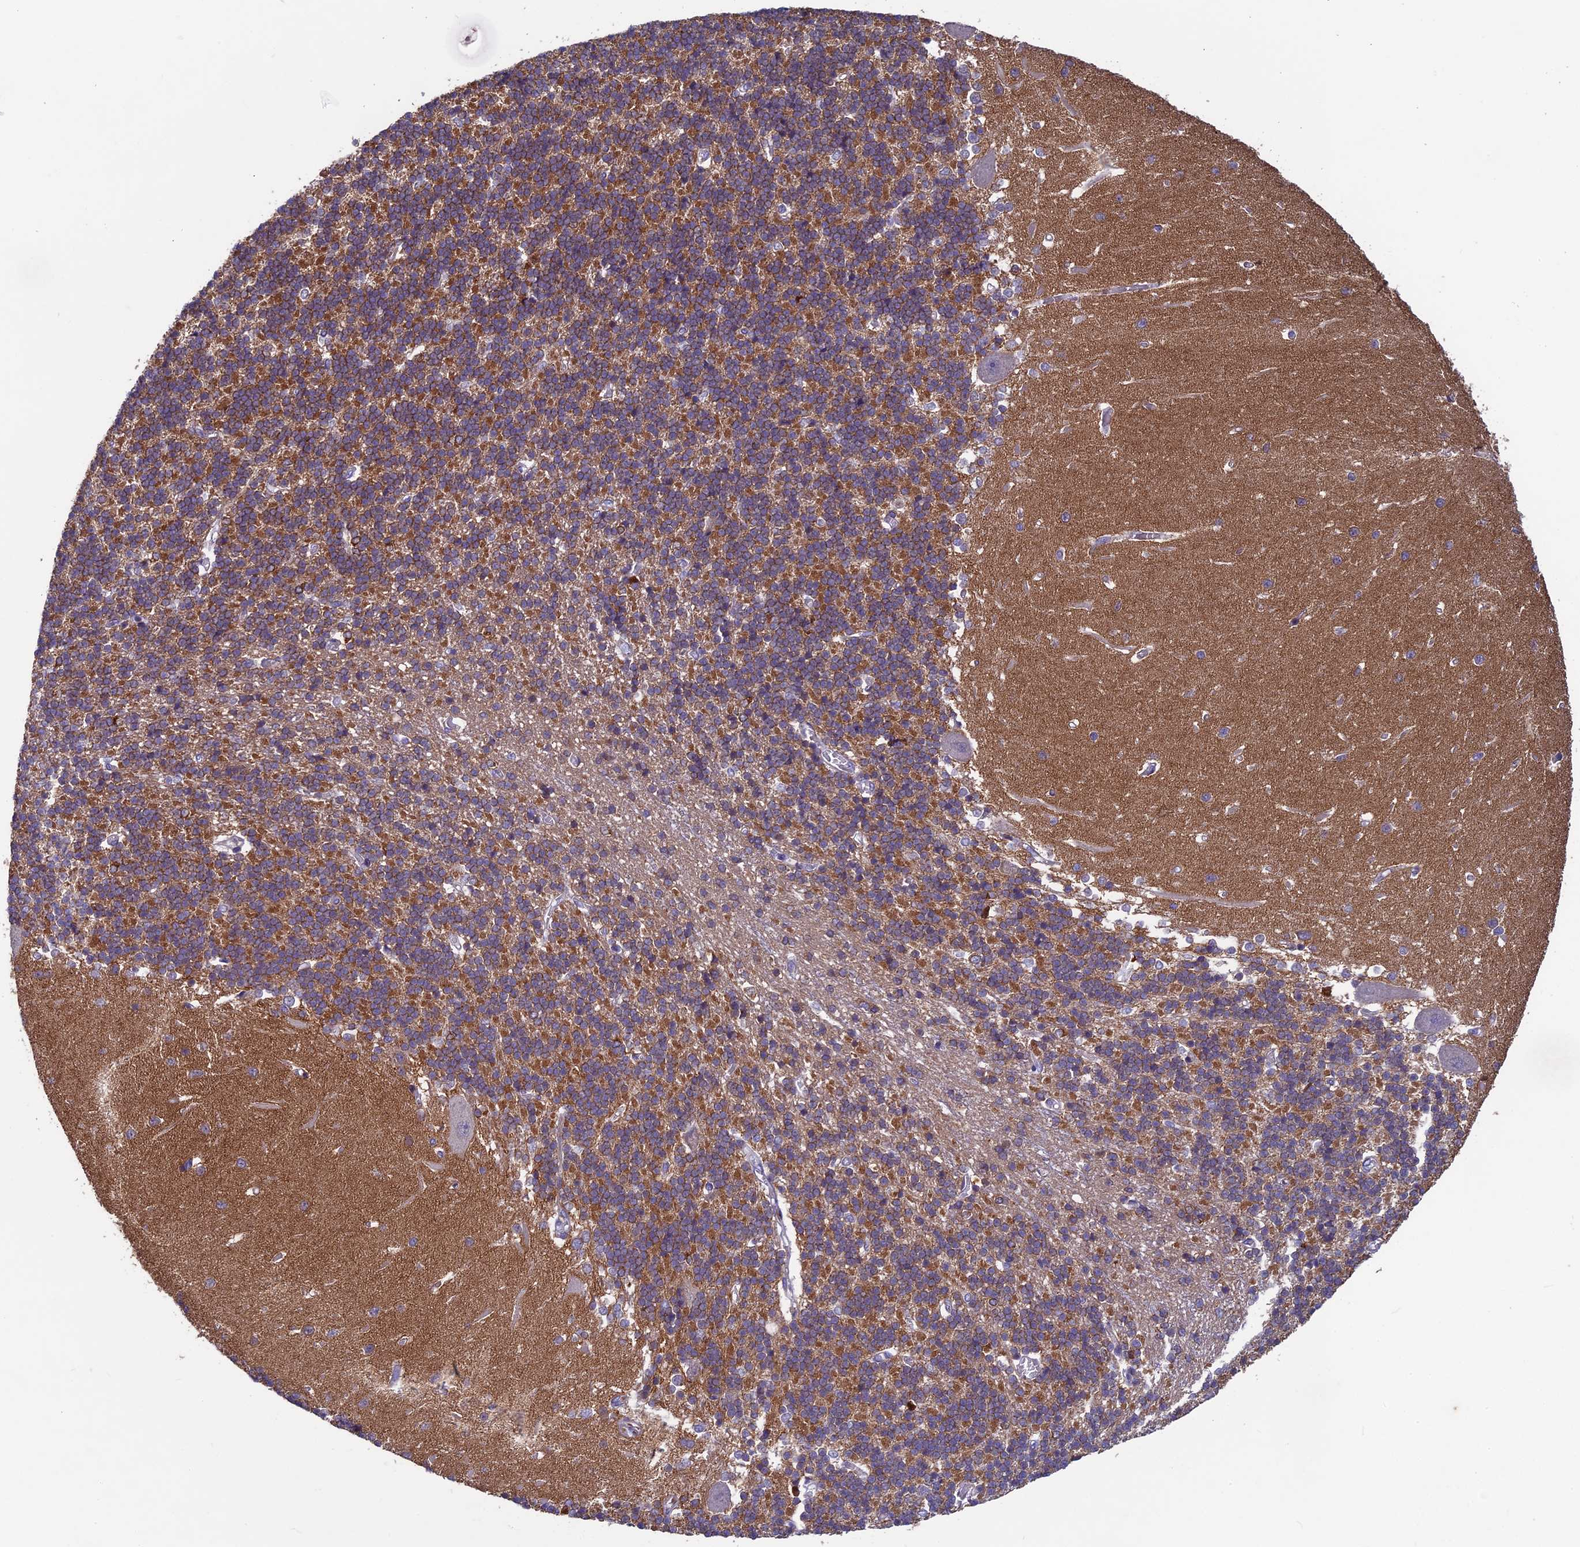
{"staining": {"intensity": "moderate", "quantity": "25%-75%", "location": "cytoplasmic/membranous"}, "tissue": "cerebellum", "cell_type": "Cells in granular layer", "image_type": "normal", "snomed": [{"axis": "morphology", "description": "Normal tissue, NOS"}, {"axis": "topography", "description": "Cerebellum"}], "caption": "Immunohistochemical staining of normal human cerebellum reveals medium levels of moderate cytoplasmic/membranous expression in about 25%-75% of cells in granular layer. Using DAB (3,3'-diaminobenzidine) (brown) and hematoxylin (blue) stains, captured at high magnification using brightfield microscopy.", "gene": "MFSD12", "patient": {"sex": "male", "age": 37}}